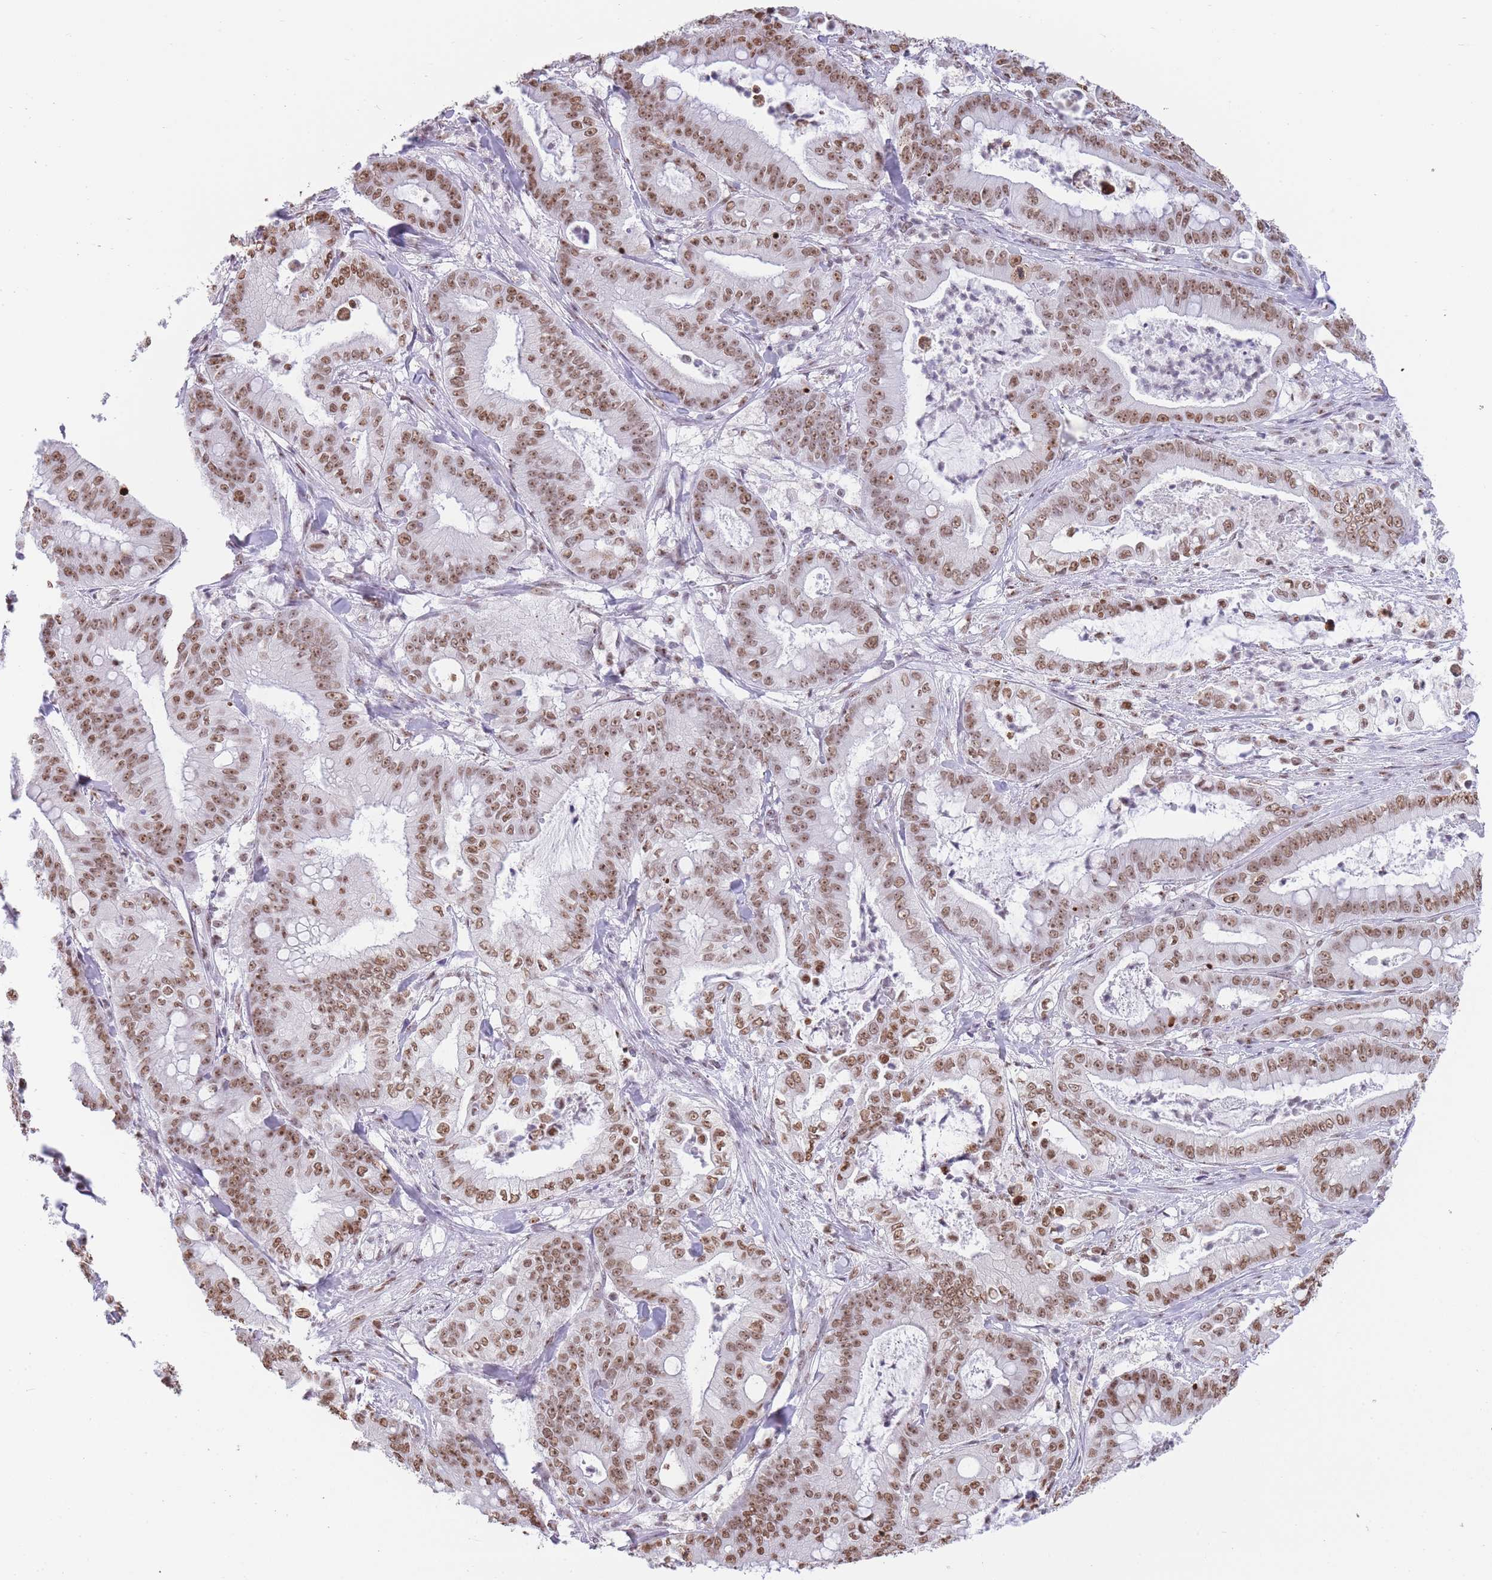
{"staining": {"intensity": "moderate", "quantity": ">75%", "location": "nuclear"}, "tissue": "pancreatic cancer", "cell_type": "Tumor cells", "image_type": "cancer", "snomed": [{"axis": "morphology", "description": "Adenocarcinoma, NOS"}, {"axis": "topography", "description": "Pancreas"}], "caption": "Pancreatic cancer stained with a protein marker reveals moderate staining in tumor cells.", "gene": "EVC2", "patient": {"sex": "male", "age": 71}}